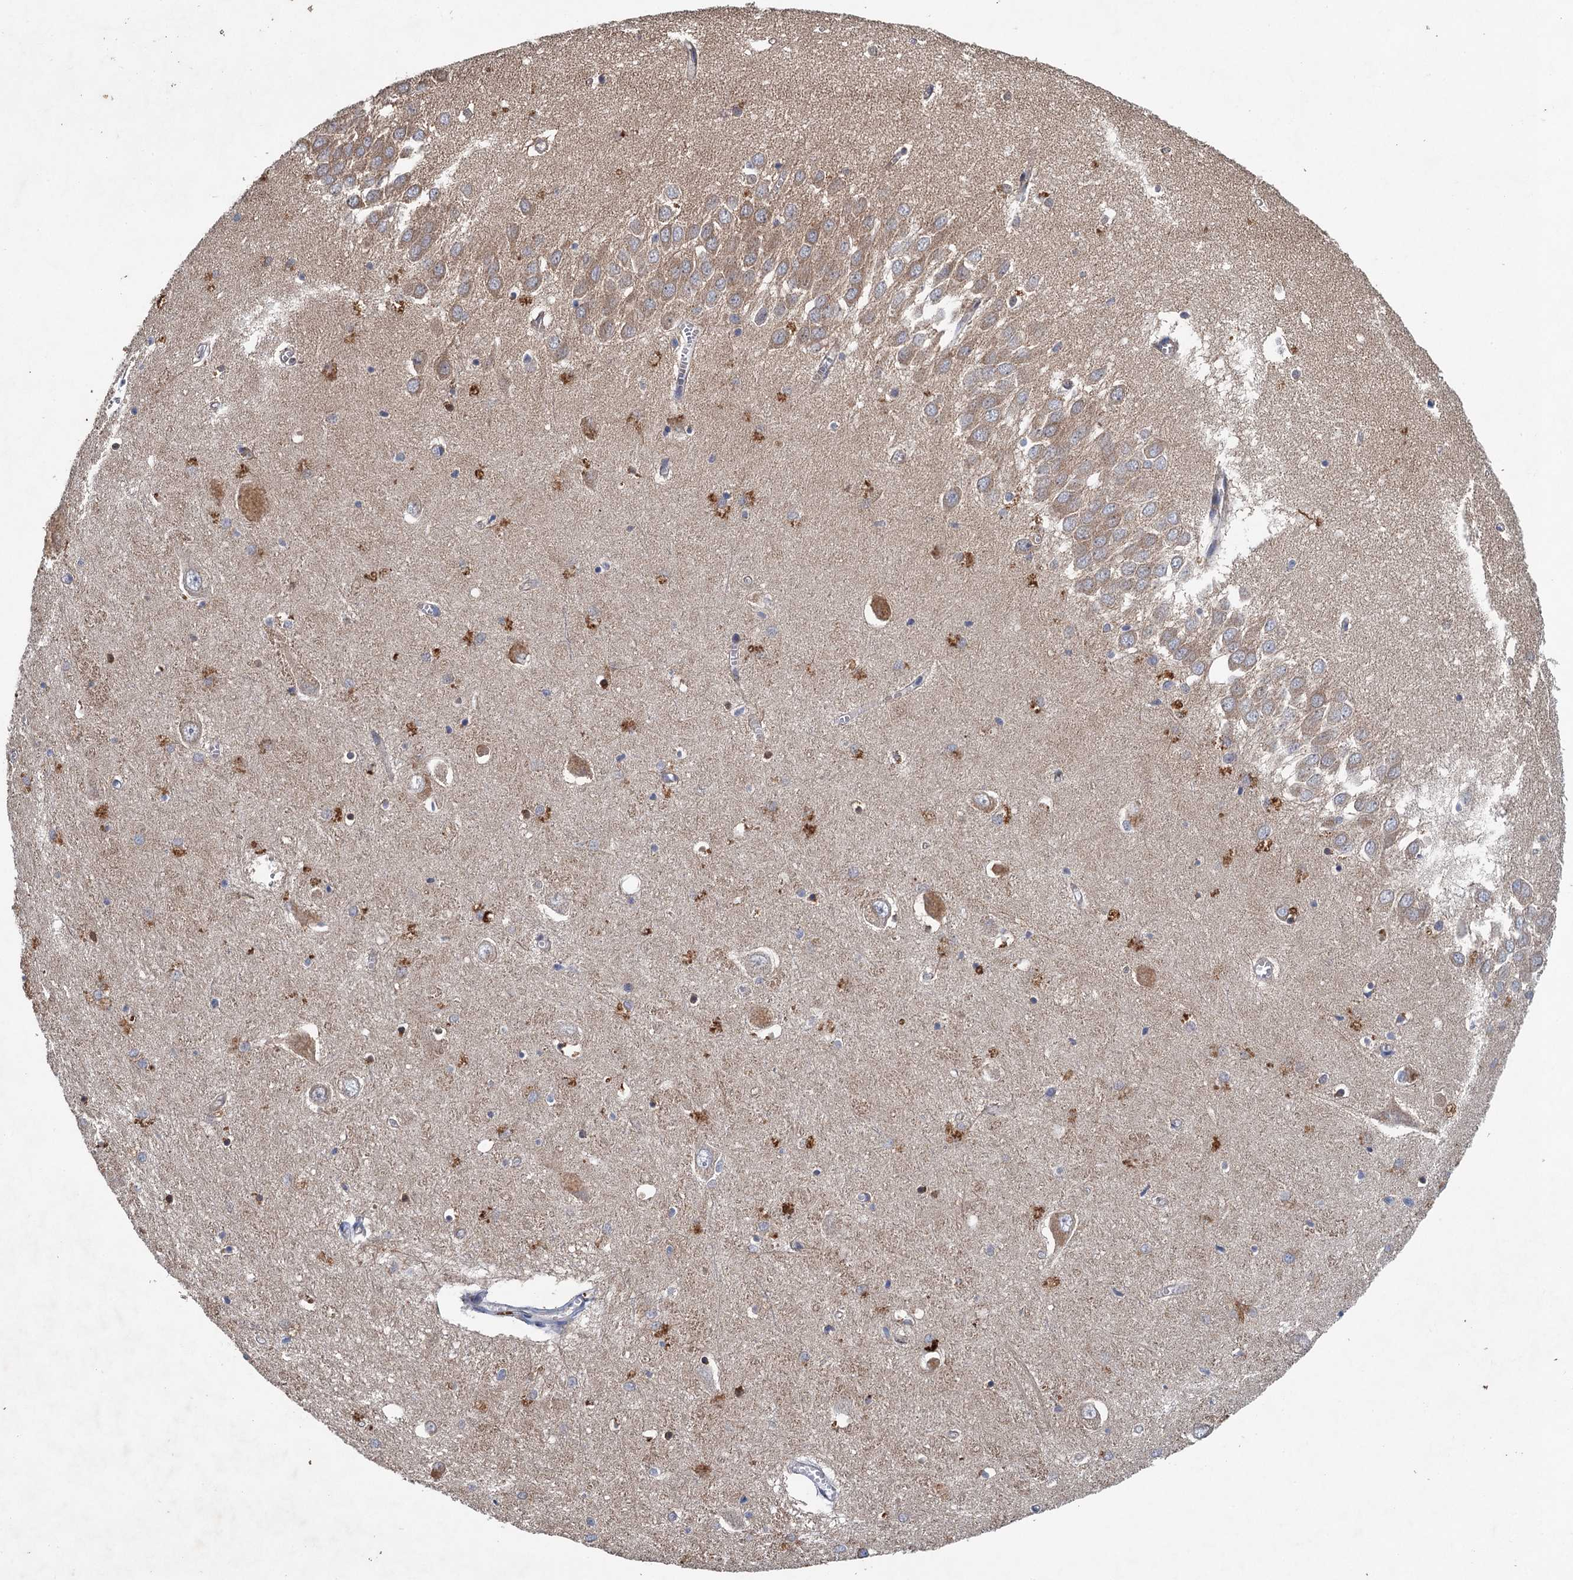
{"staining": {"intensity": "moderate", "quantity": "25%-75%", "location": "cytoplasmic/membranous"}, "tissue": "hippocampus", "cell_type": "Glial cells", "image_type": "normal", "snomed": [{"axis": "morphology", "description": "Normal tissue, NOS"}, {"axis": "topography", "description": "Hippocampus"}], "caption": "Moderate cytoplasmic/membranous expression is seen in approximately 25%-75% of glial cells in benign hippocampus.", "gene": "BCS1L", "patient": {"sex": "male", "age": 70}}